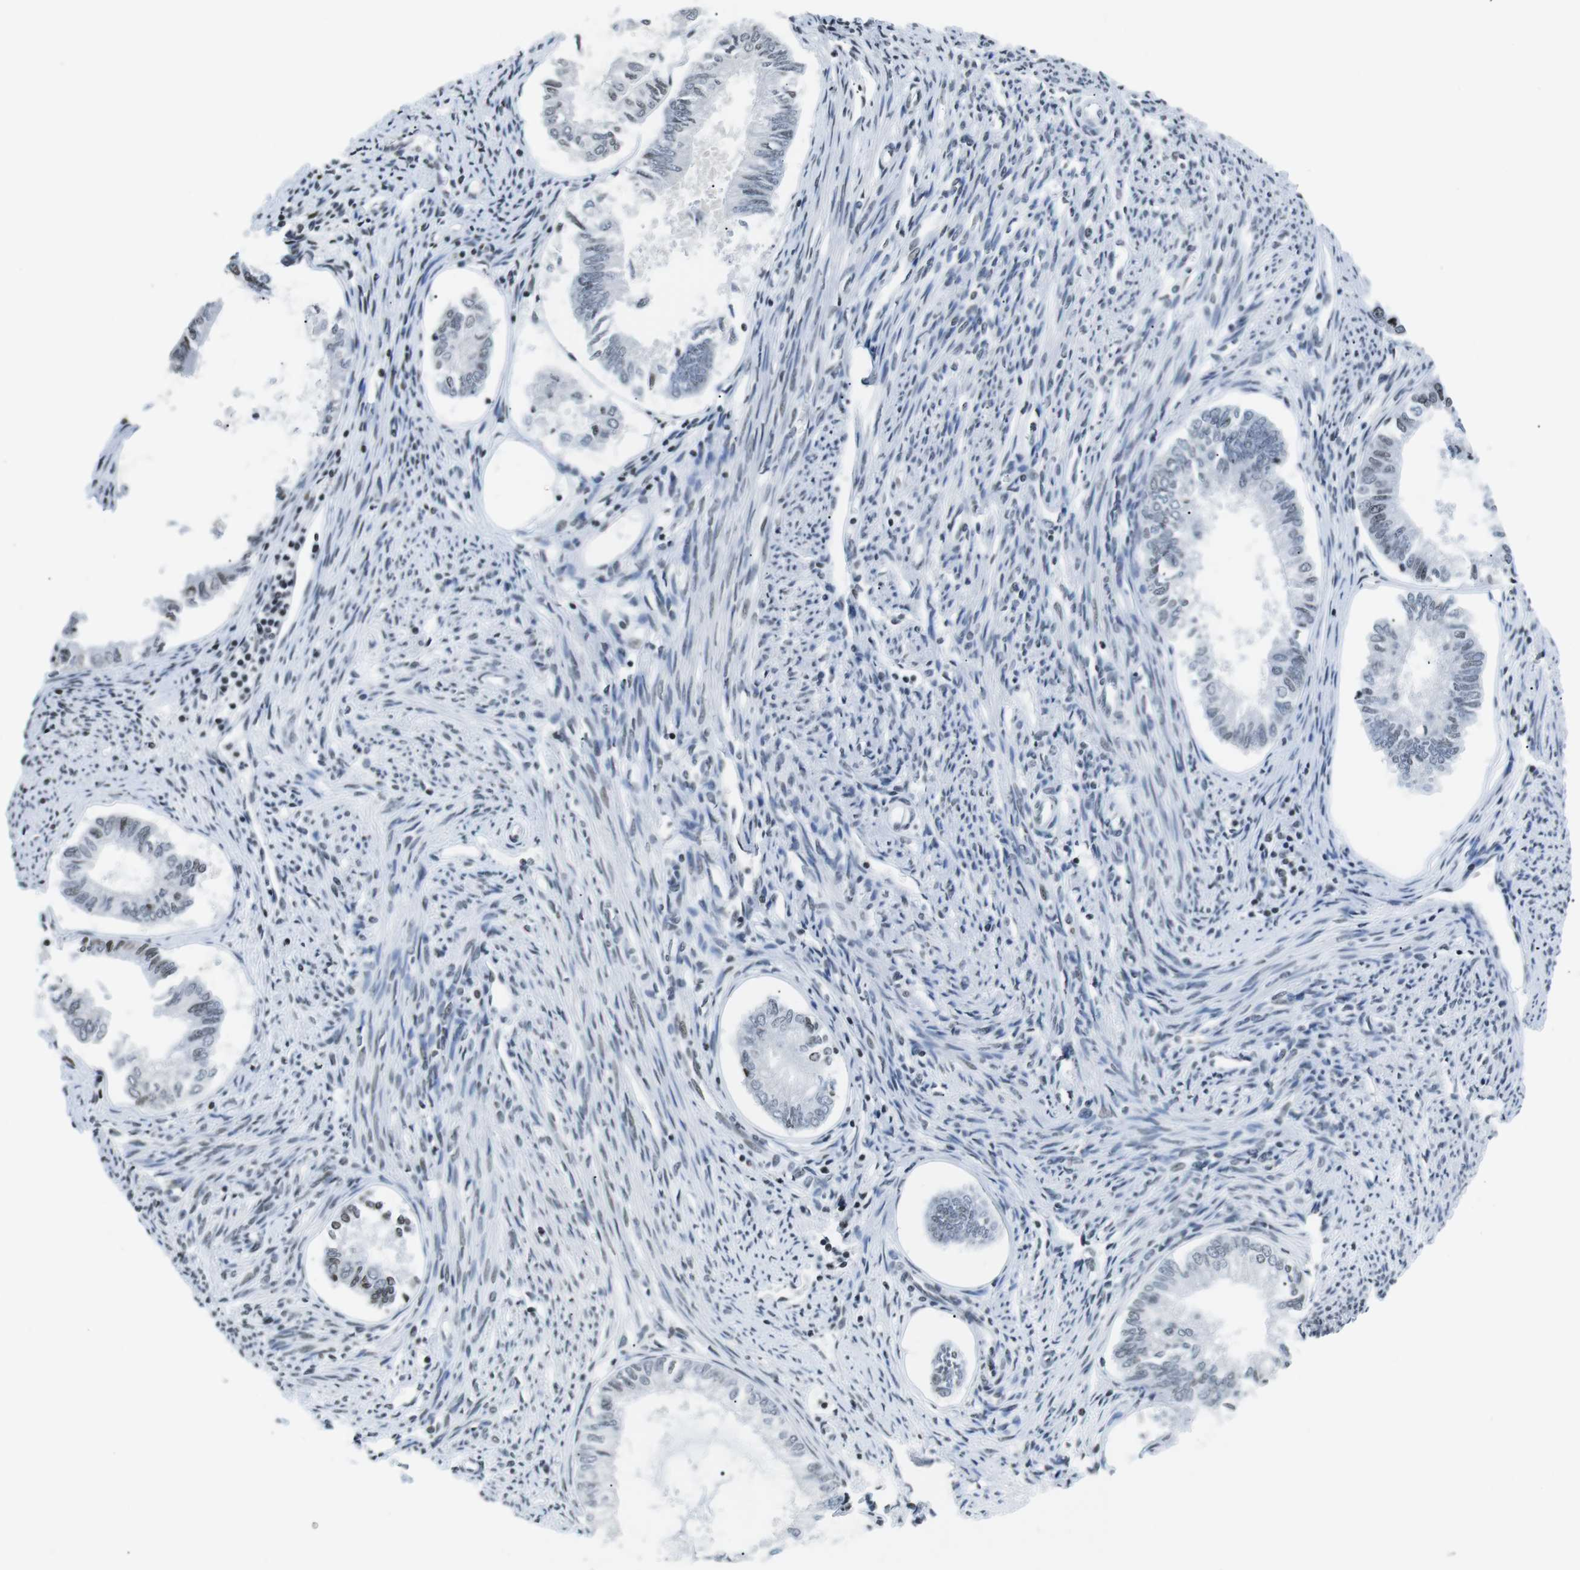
{"staining": {"intensity": "negative", "quantity": "none", "location": "none"}, "tissue": "endometrial cancer", "cell_type": "Tumor cells", "image_type": "cancer", "snomed": [{"axis": "morphology", "description": "Adenocarcinoma, NOS"}, {"axis": "topography", "description": "Endometrium"}], "caption": "This is a photomicrograph of immunohistochemistry (IHC) staining of endometrial cancer, which shows no positivity in tumor cells.", "gene": "E2F2", "patient": {"sex": "female", "age": 86}}